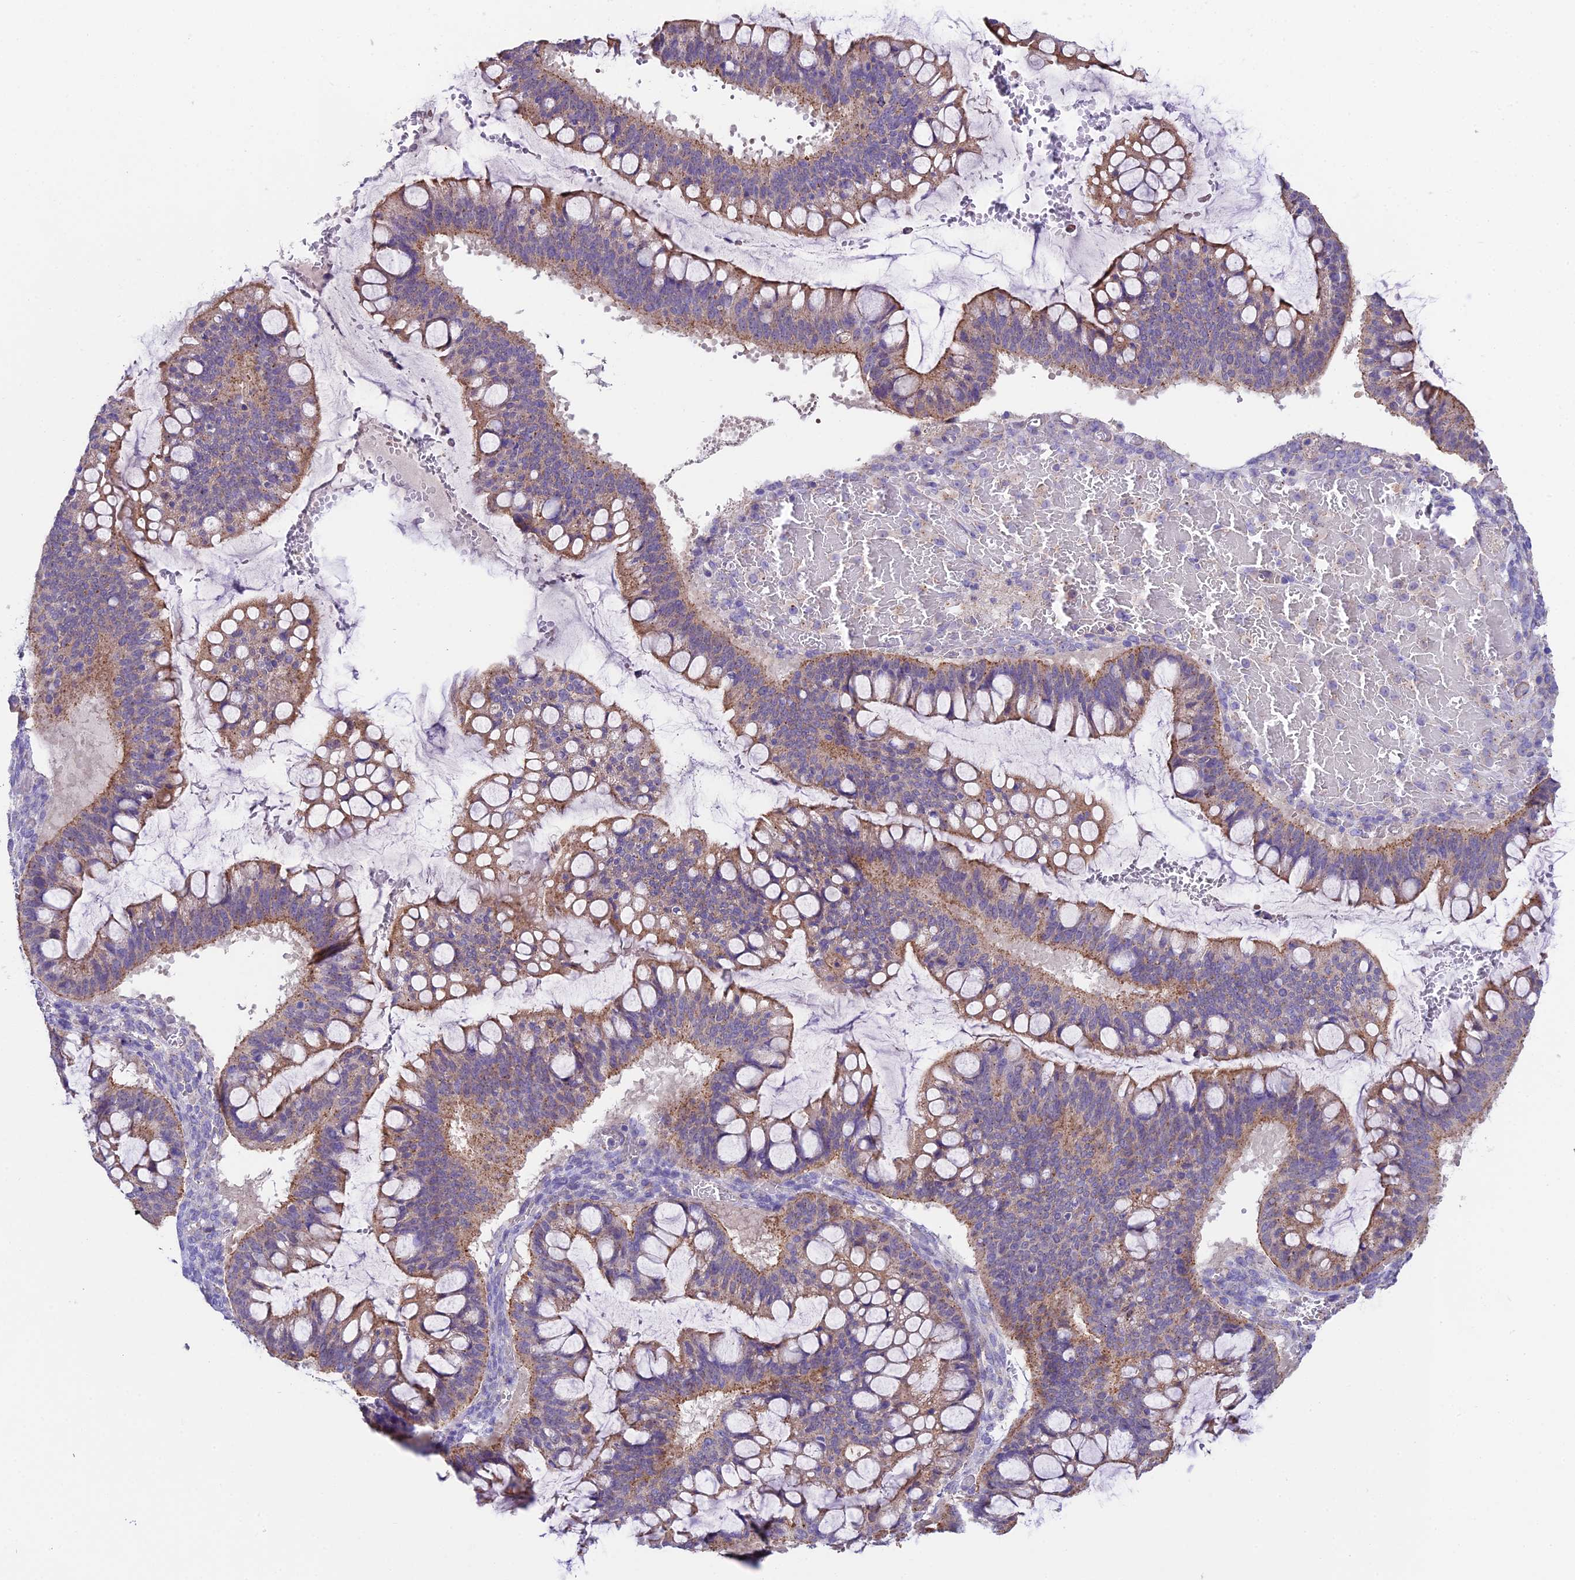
{"staining": {"intensity": "moderate", "quantity": ">75%", "location": "cytoplasmic/membranous"}, "tissue": "ovarian cancer", "cell_type": "Tumor cells", "image_type": "cancer", "snomed": [{"axis": "morphology", "description": "Cystadenocarcinoma, mucinous, NOS"}, {"axis": "topography", "description": "Ovary"}], "caption": "Protein analysis of ovarian mucinous cystadenocarcinoma tissue reveals moderate cytoplasmic/membranous expression in about >75% of tumor cells.", "gene": "QRFP", "patient": {"sex": "female", "age": 73}}